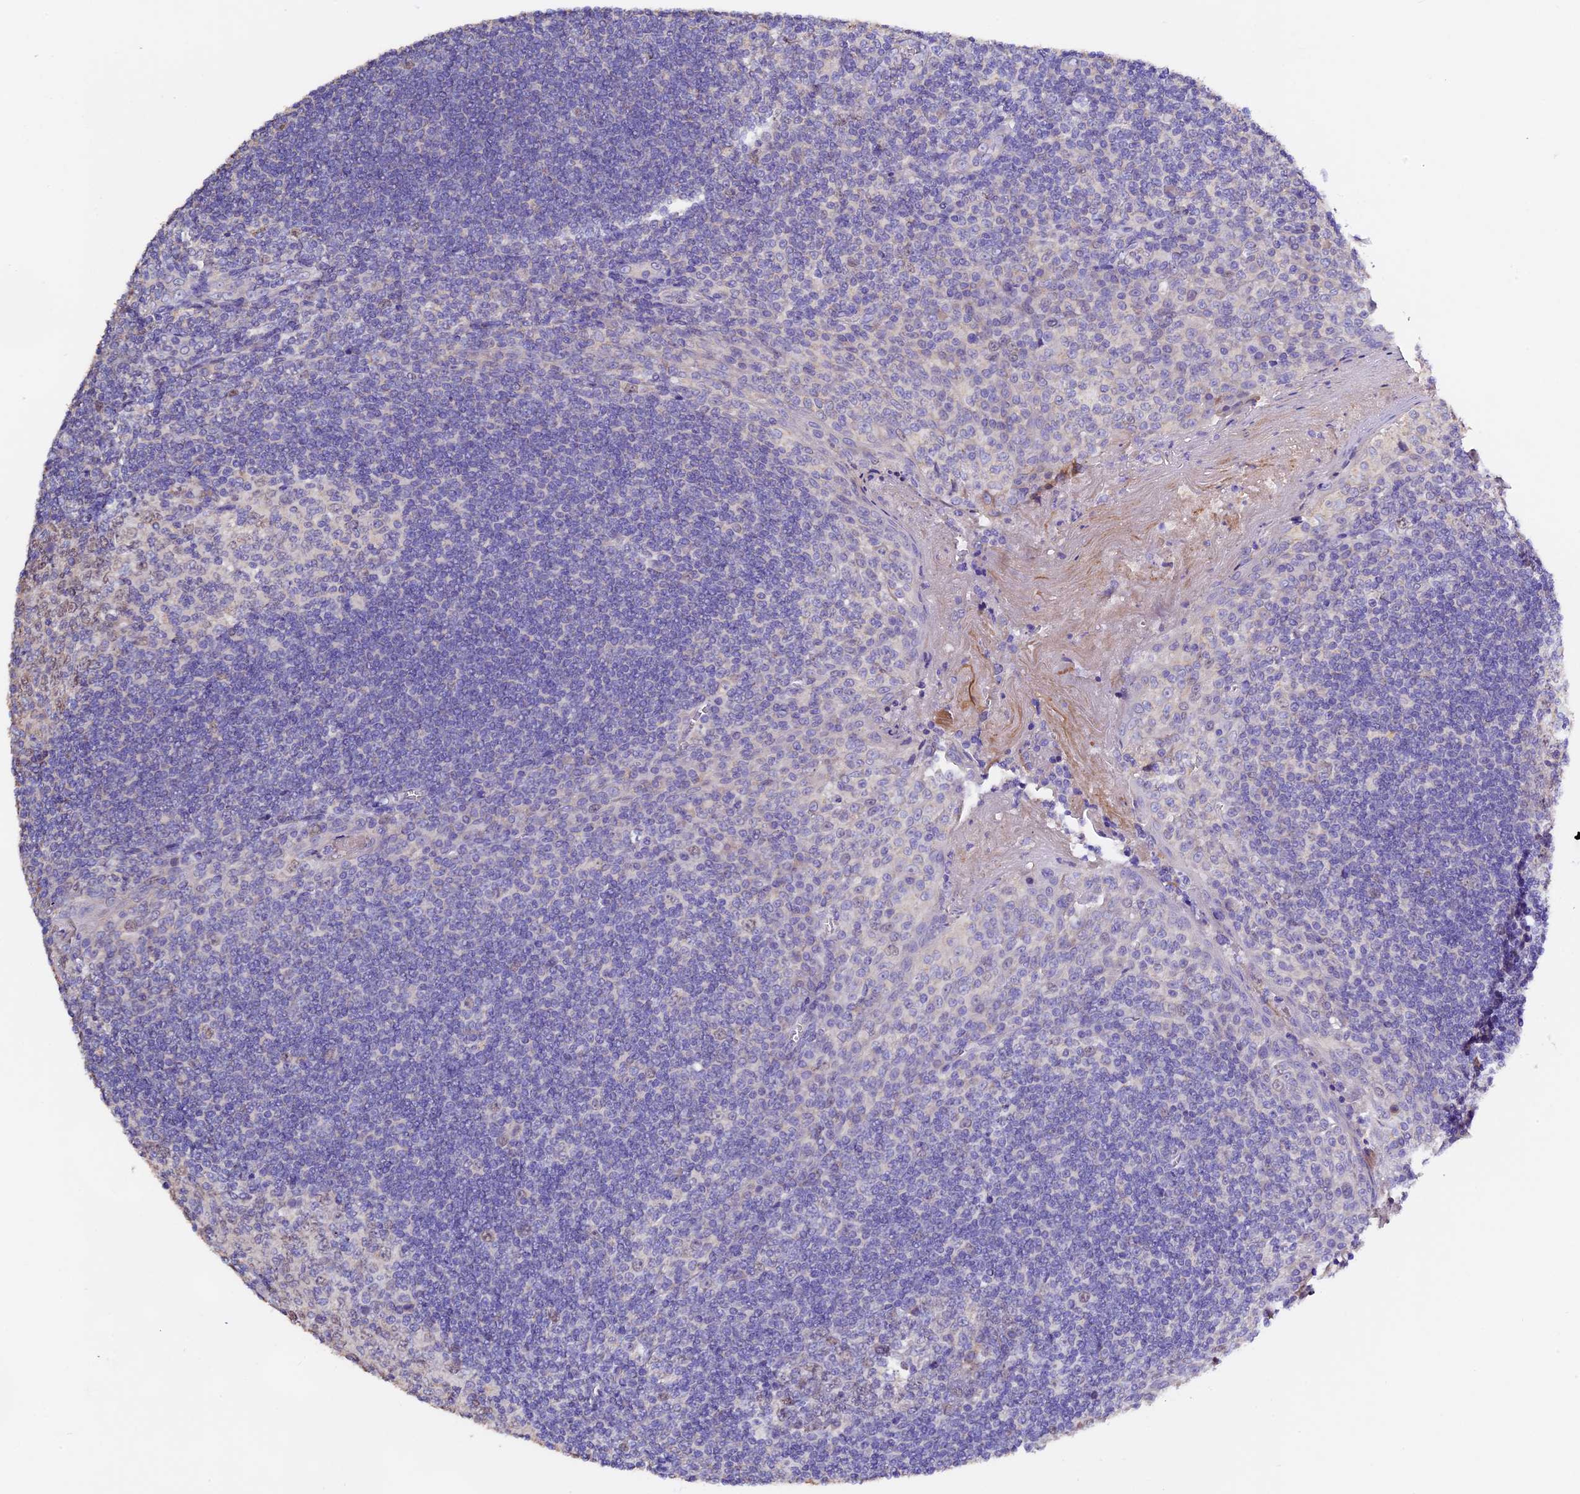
{"staining": {"intensity": "weak", "quantity": "<25%", "location": "cytoplasmic/membranous"}, "tissue": "tonsil", "cell_type": "Germinal center cells", "image_type": "normal", "snomed": [{"axis": "morphology", "description": "Normal tissue, NOS"}, {"axis": "topography", "description": "Tonsil"}], "caption": "Protein analysis of normal tonsil exhibits no significant positivity in germinal center cells.", "gene": "FBXW9", "patient": {"sex": "male", "age": 27}}